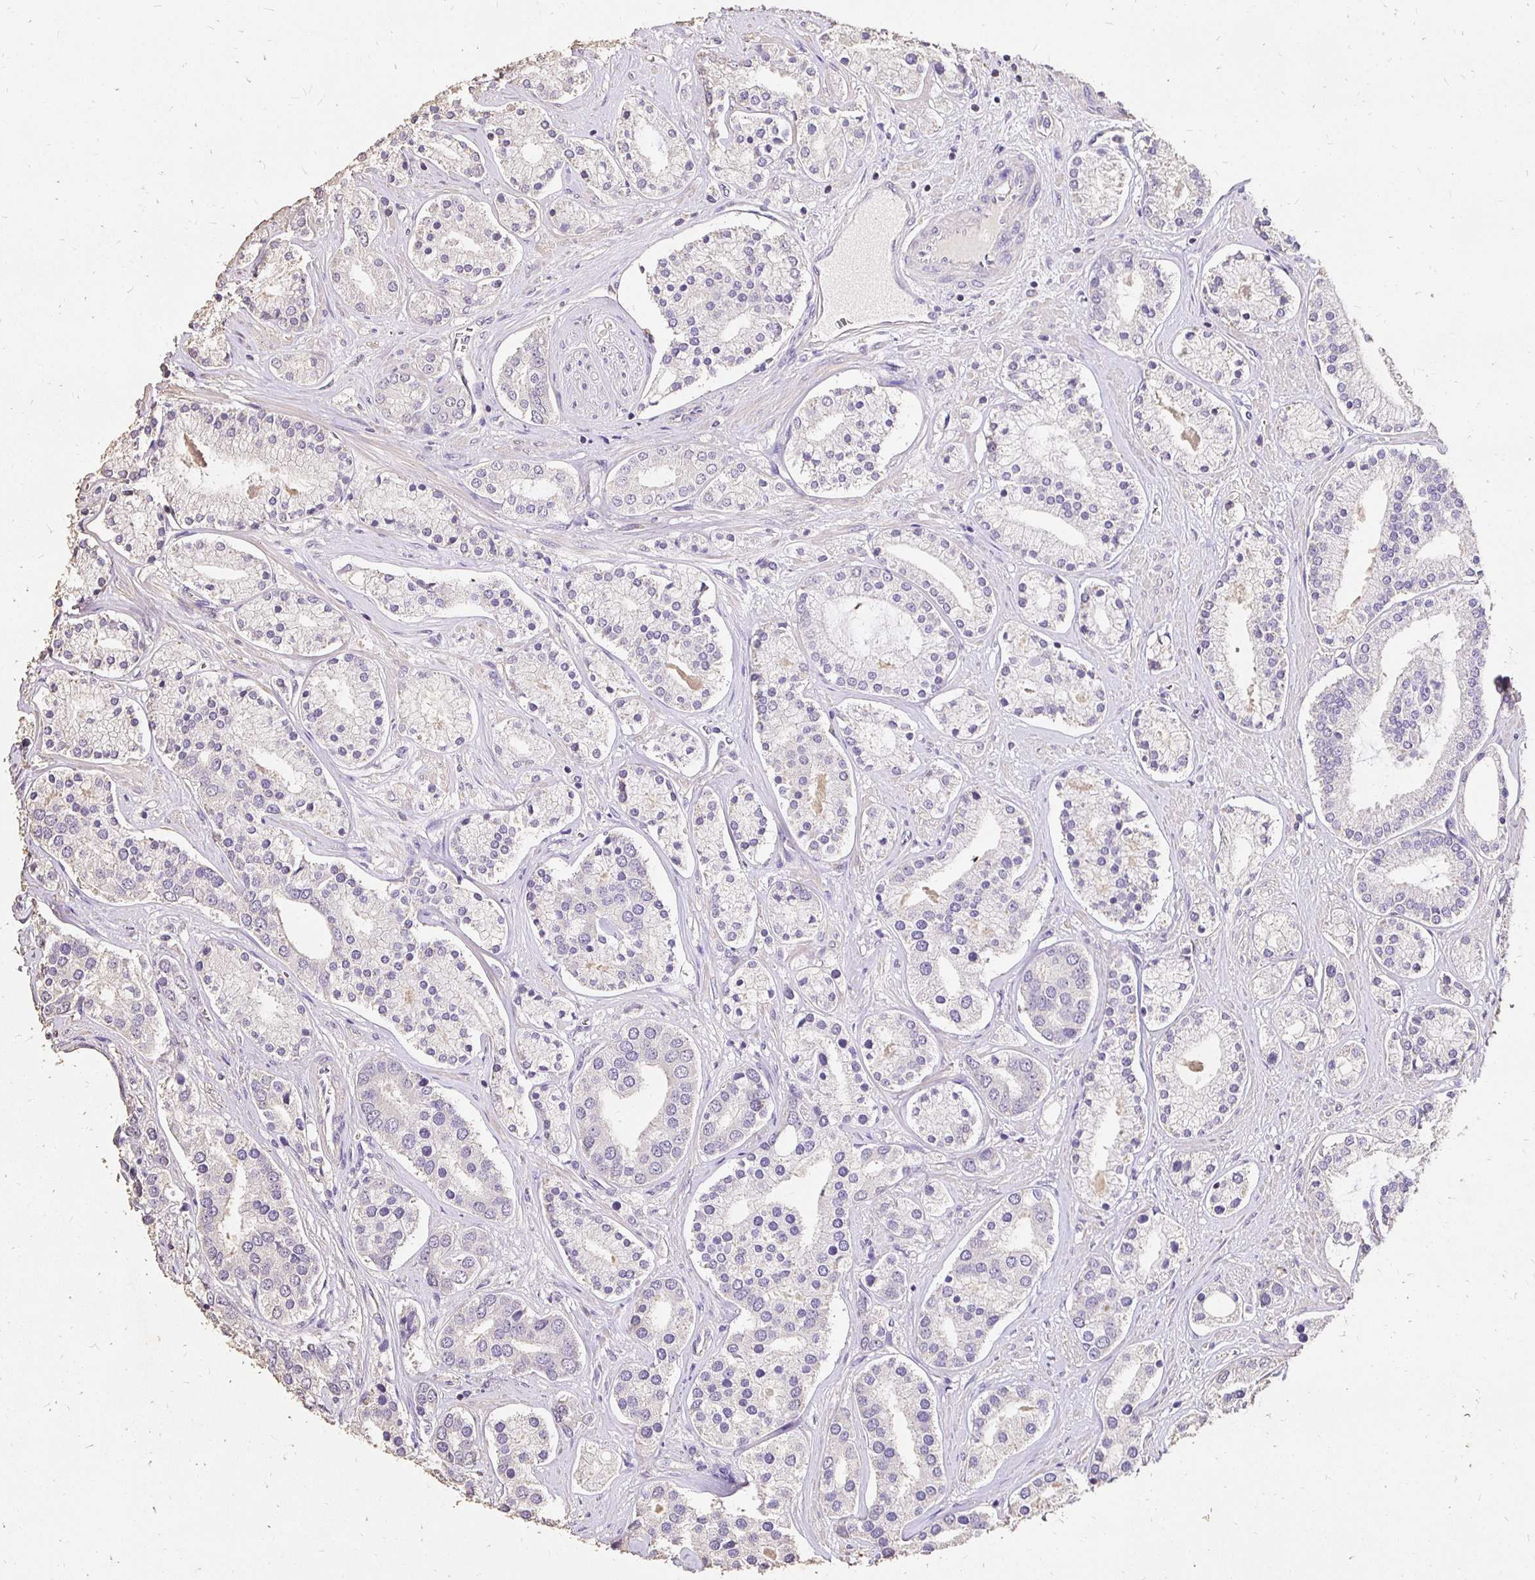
{"staining": {"intensity": "negative", "quantity": "none", "location": "none"}, "tissue": "prostate cancer", "cell_type": "Tumor cells", "image_type": "cancer", "snomed": [{"axis": "morphology", "description": "Adenocarcinoma, High grade"}, {"axis": "topography", "description": "Prostate"}], "caption": "The immunohistochemistry histopathology image has no significant expression in tumor cells of adenocarcinoma (high-grade) (prostate) tissue.", "gene": "UGT1A6", "patient": {"sex": "male", "age": 58}}